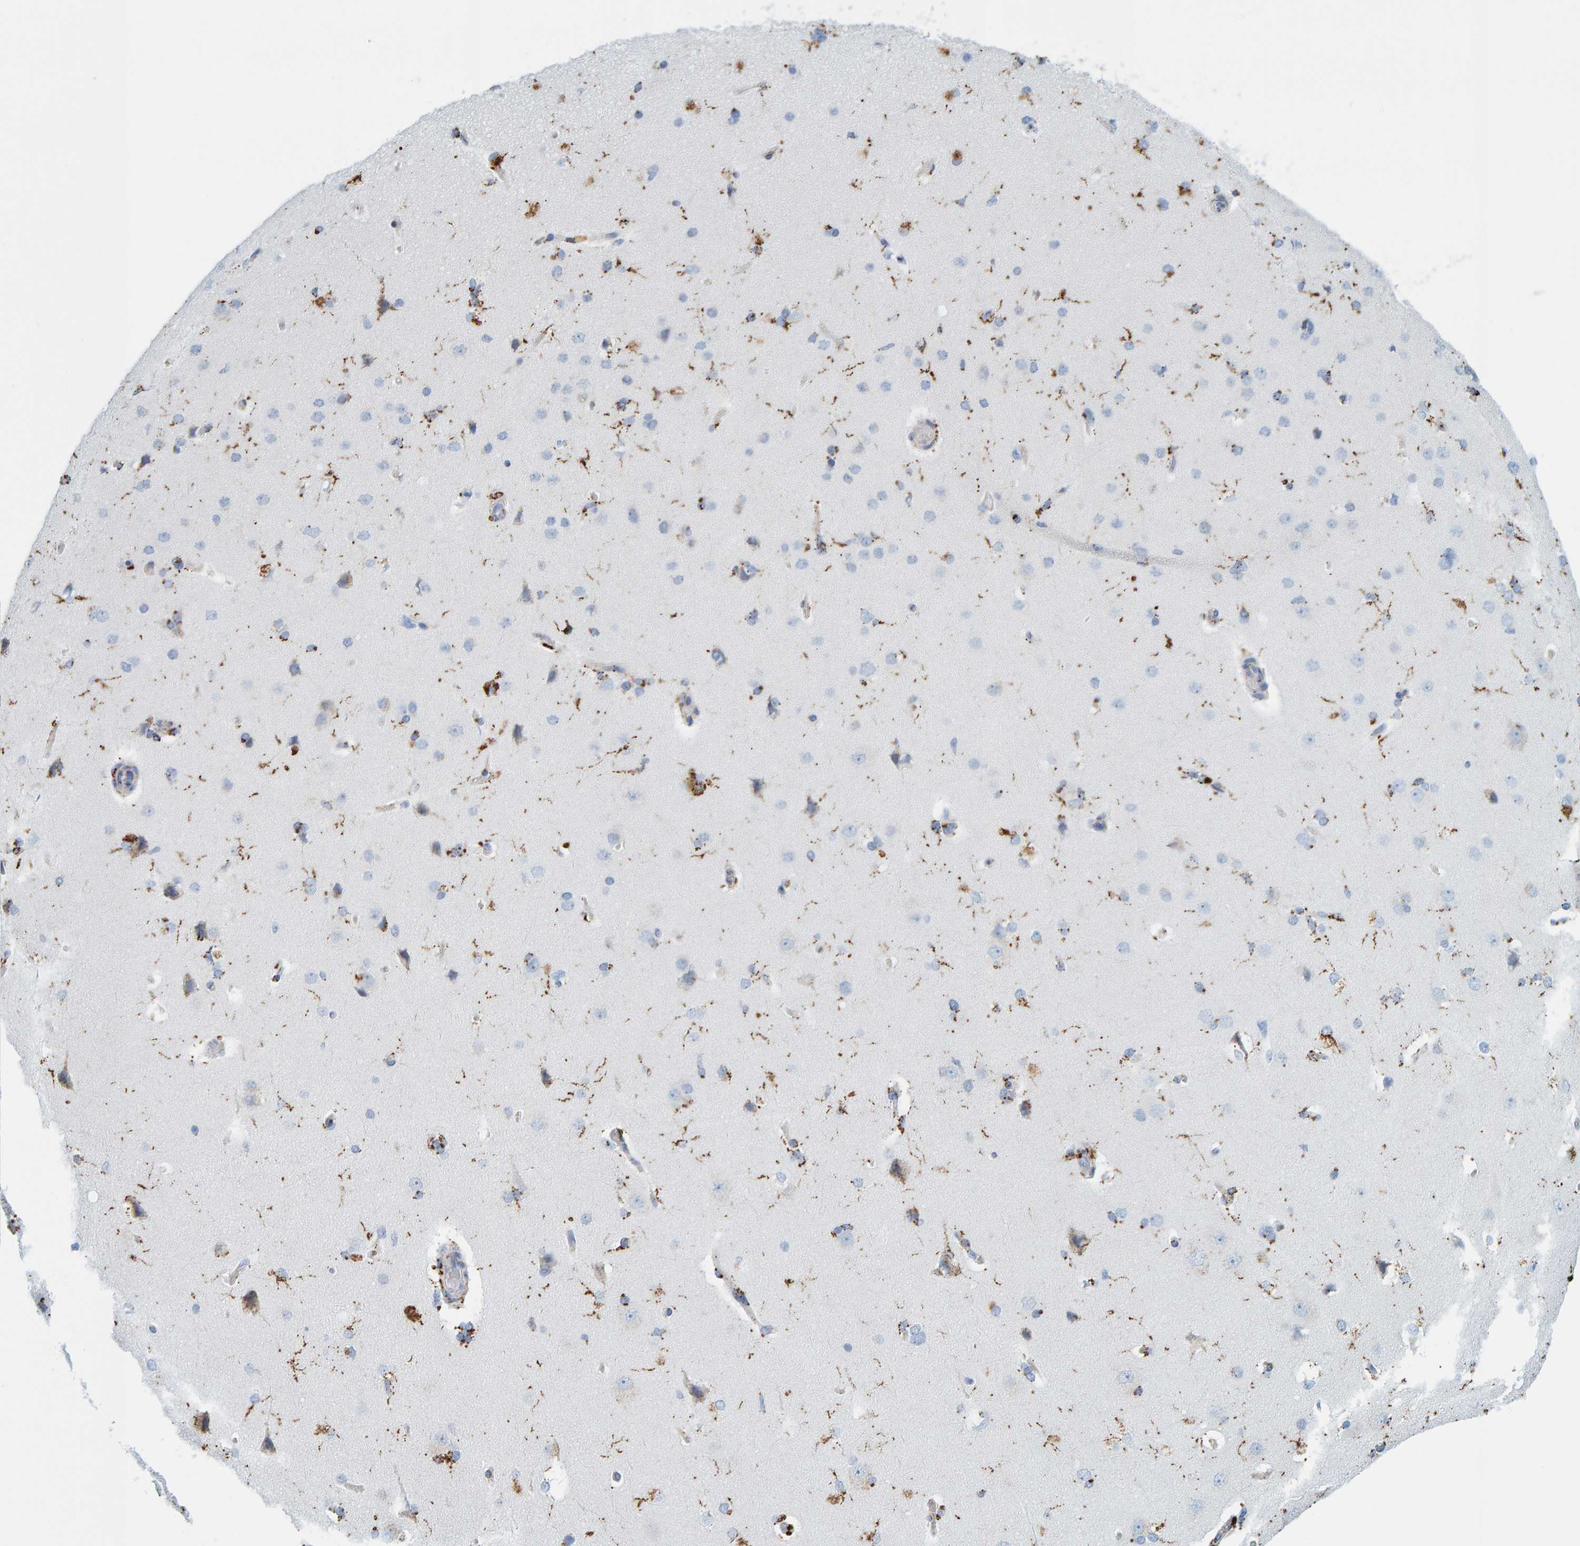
{"staining": {"intensity": "negative", "quantity": "none", "location": "none"}, "tissue": "cerebral cortex", "cell_type": "Endothelial cells", "image_type": "normal", "snomed": [{"axis": "morphology", "description": "Normal tissue, NOS"}, {"axis": "topography", "description": "Cerebral cortex"}], "caption": "Immunohistochemistry (IHC) image of unremarkable cerebral cortex: cerebral cortex stained with DAB demonstrates no significant protein staining in endothelial cells.", "gene": "BIN3", "patient": {"sex": "male", "age": 62}}